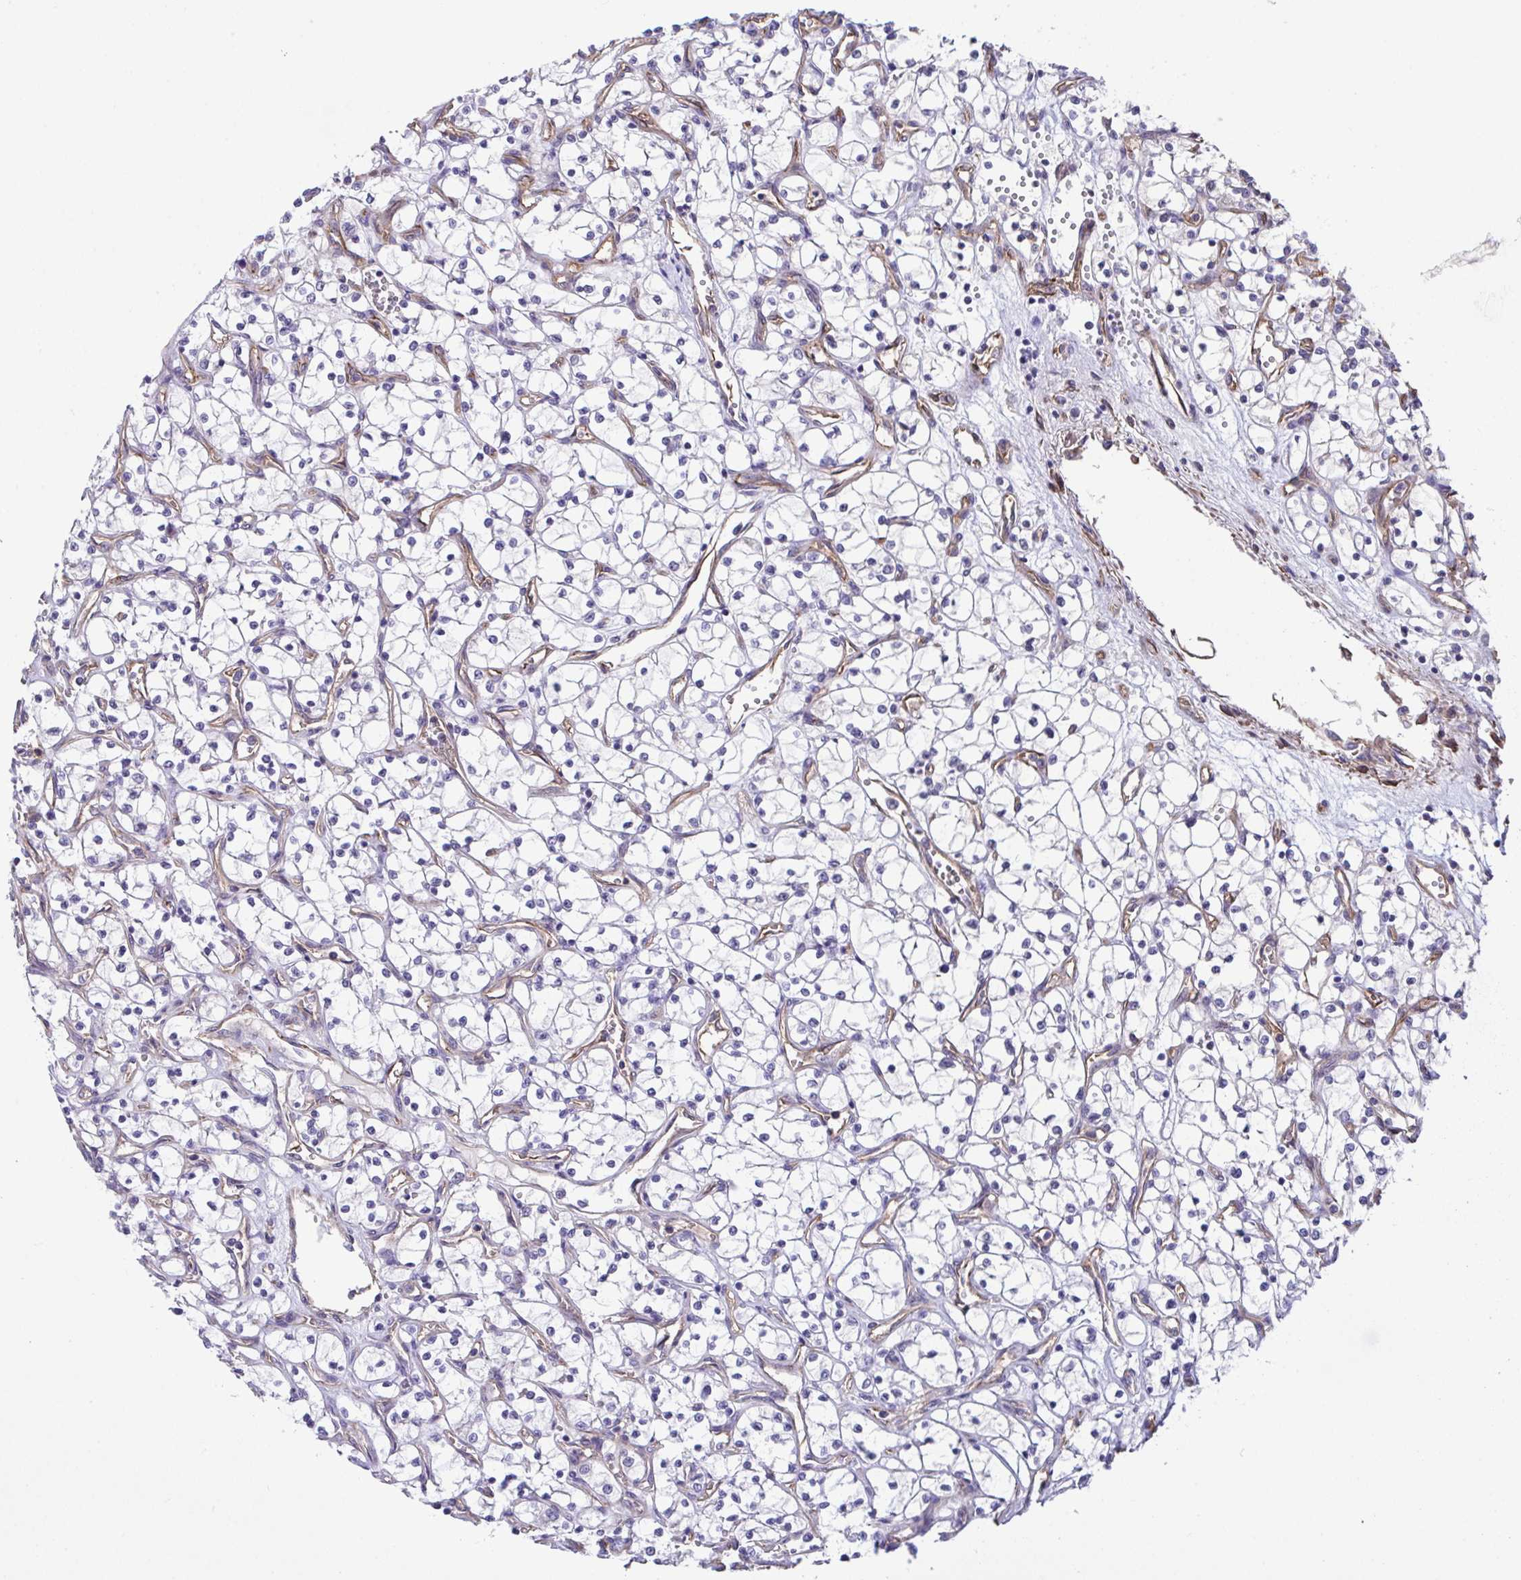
{"staining": {"intensity": "negative", "quantity": "none", "location": "none"}, "tissue": "renal cancer", "cell_type": "Tumor cells", "image_type": "cancer", "snomed": [{"axis": "morphology", "description": "Adenocarcinoma, NOS"}, {"axis": "topography", "description": "Kidney"}], "caption": "IHC micrograph of neoplastic tissue: human renal cancer stained with DAB displays no significant protein expression in tumor cells.", "gene": "RHOXF1", "patient": {"sex": "female", "age": 69}}